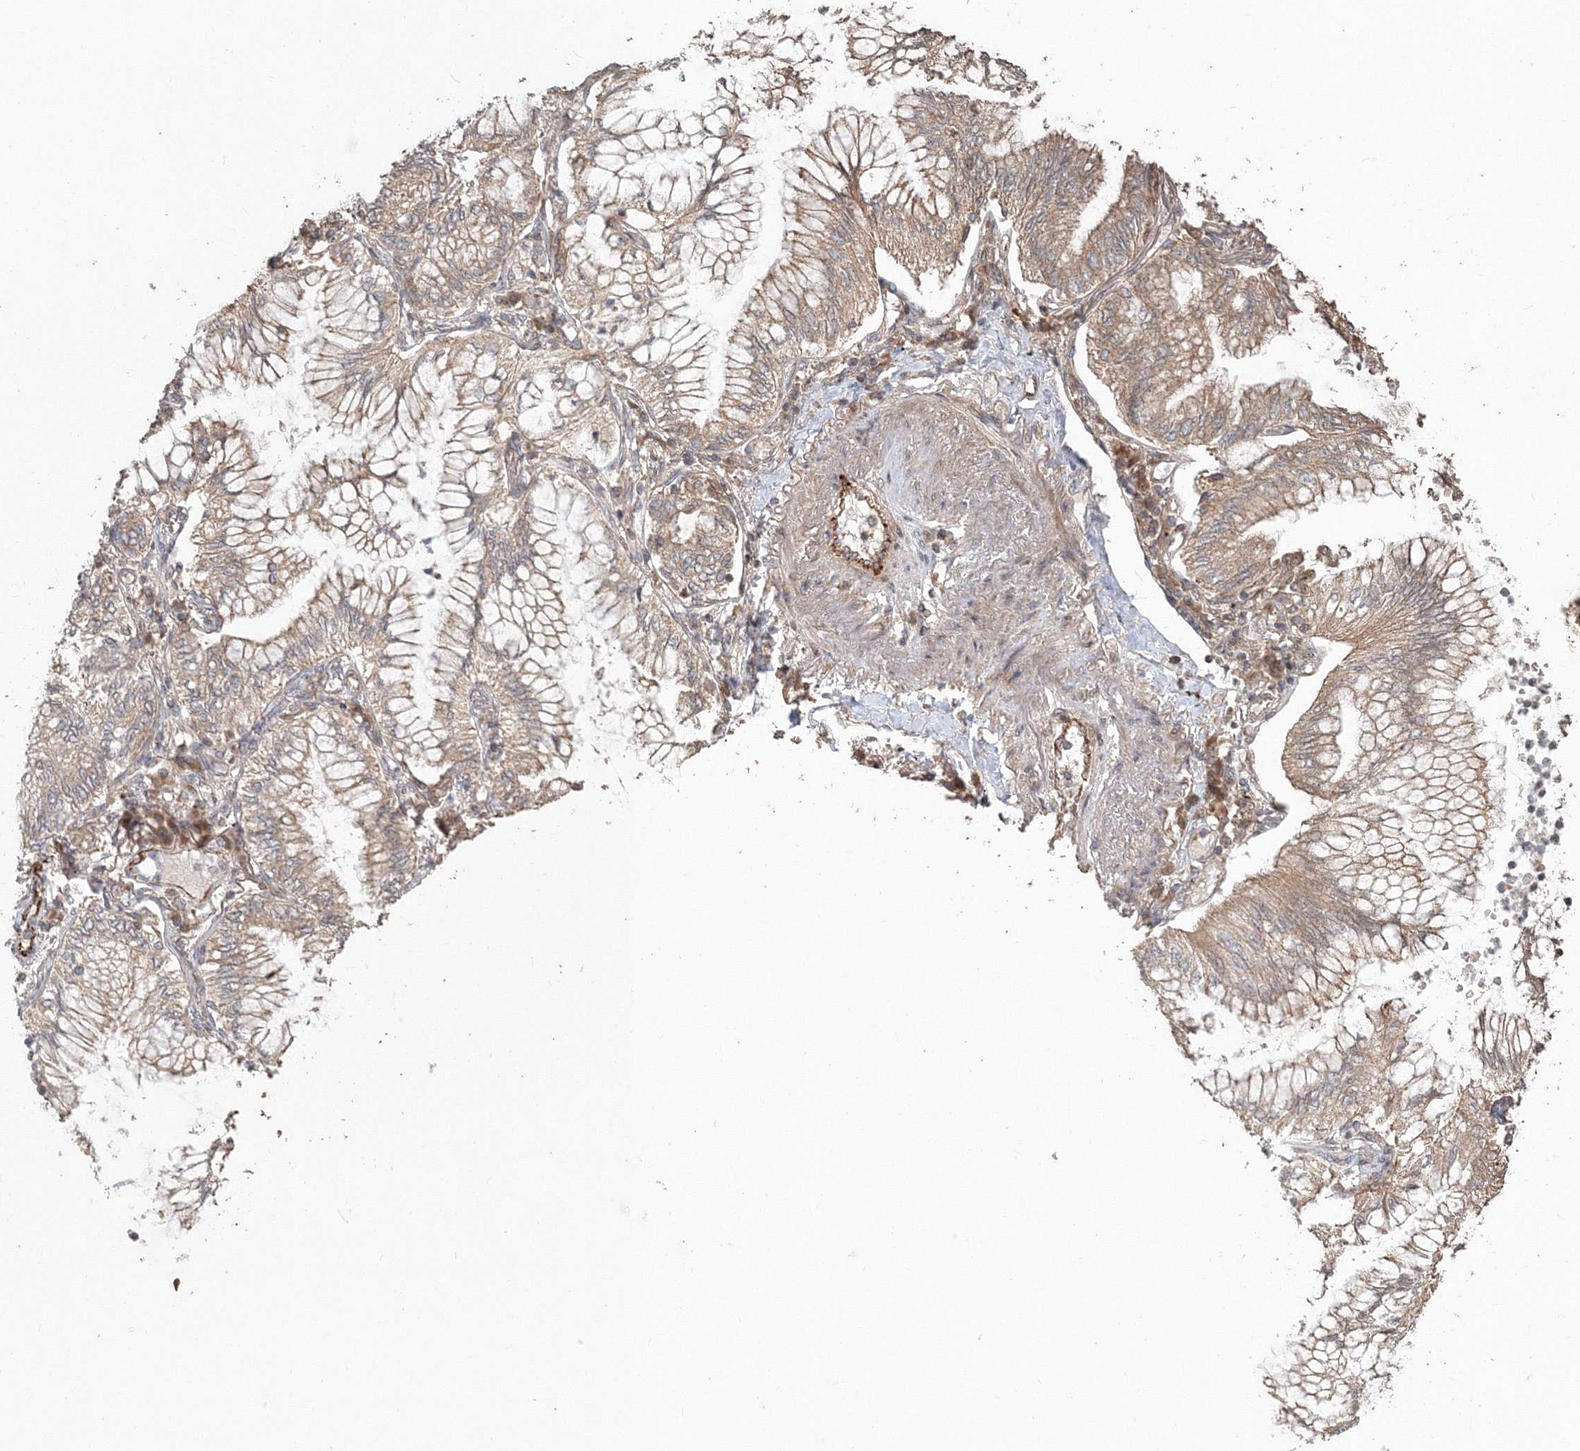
{"staining": {"intensity": "weak", "quantity": ">75%", "location": "cytoplasmic/membranous"}, "tissue": "lung cancer", "cell_type": "Tumor cells", "image_type": "cancer", "snomed": [{"axis": "morphology", "description": "Adenocarcinoma, NOS"}, {"axis": "topography", "description": "Lung"}], "caption": "Lung adenocarcinoma stained with DAB immunohistochemistry displays low levels of weak cytoplasmic/membranous positivity in approximately >75% of tumor cells.", "gene": "ANAPC16", "patient": {"sex": "female", "age": 70}}